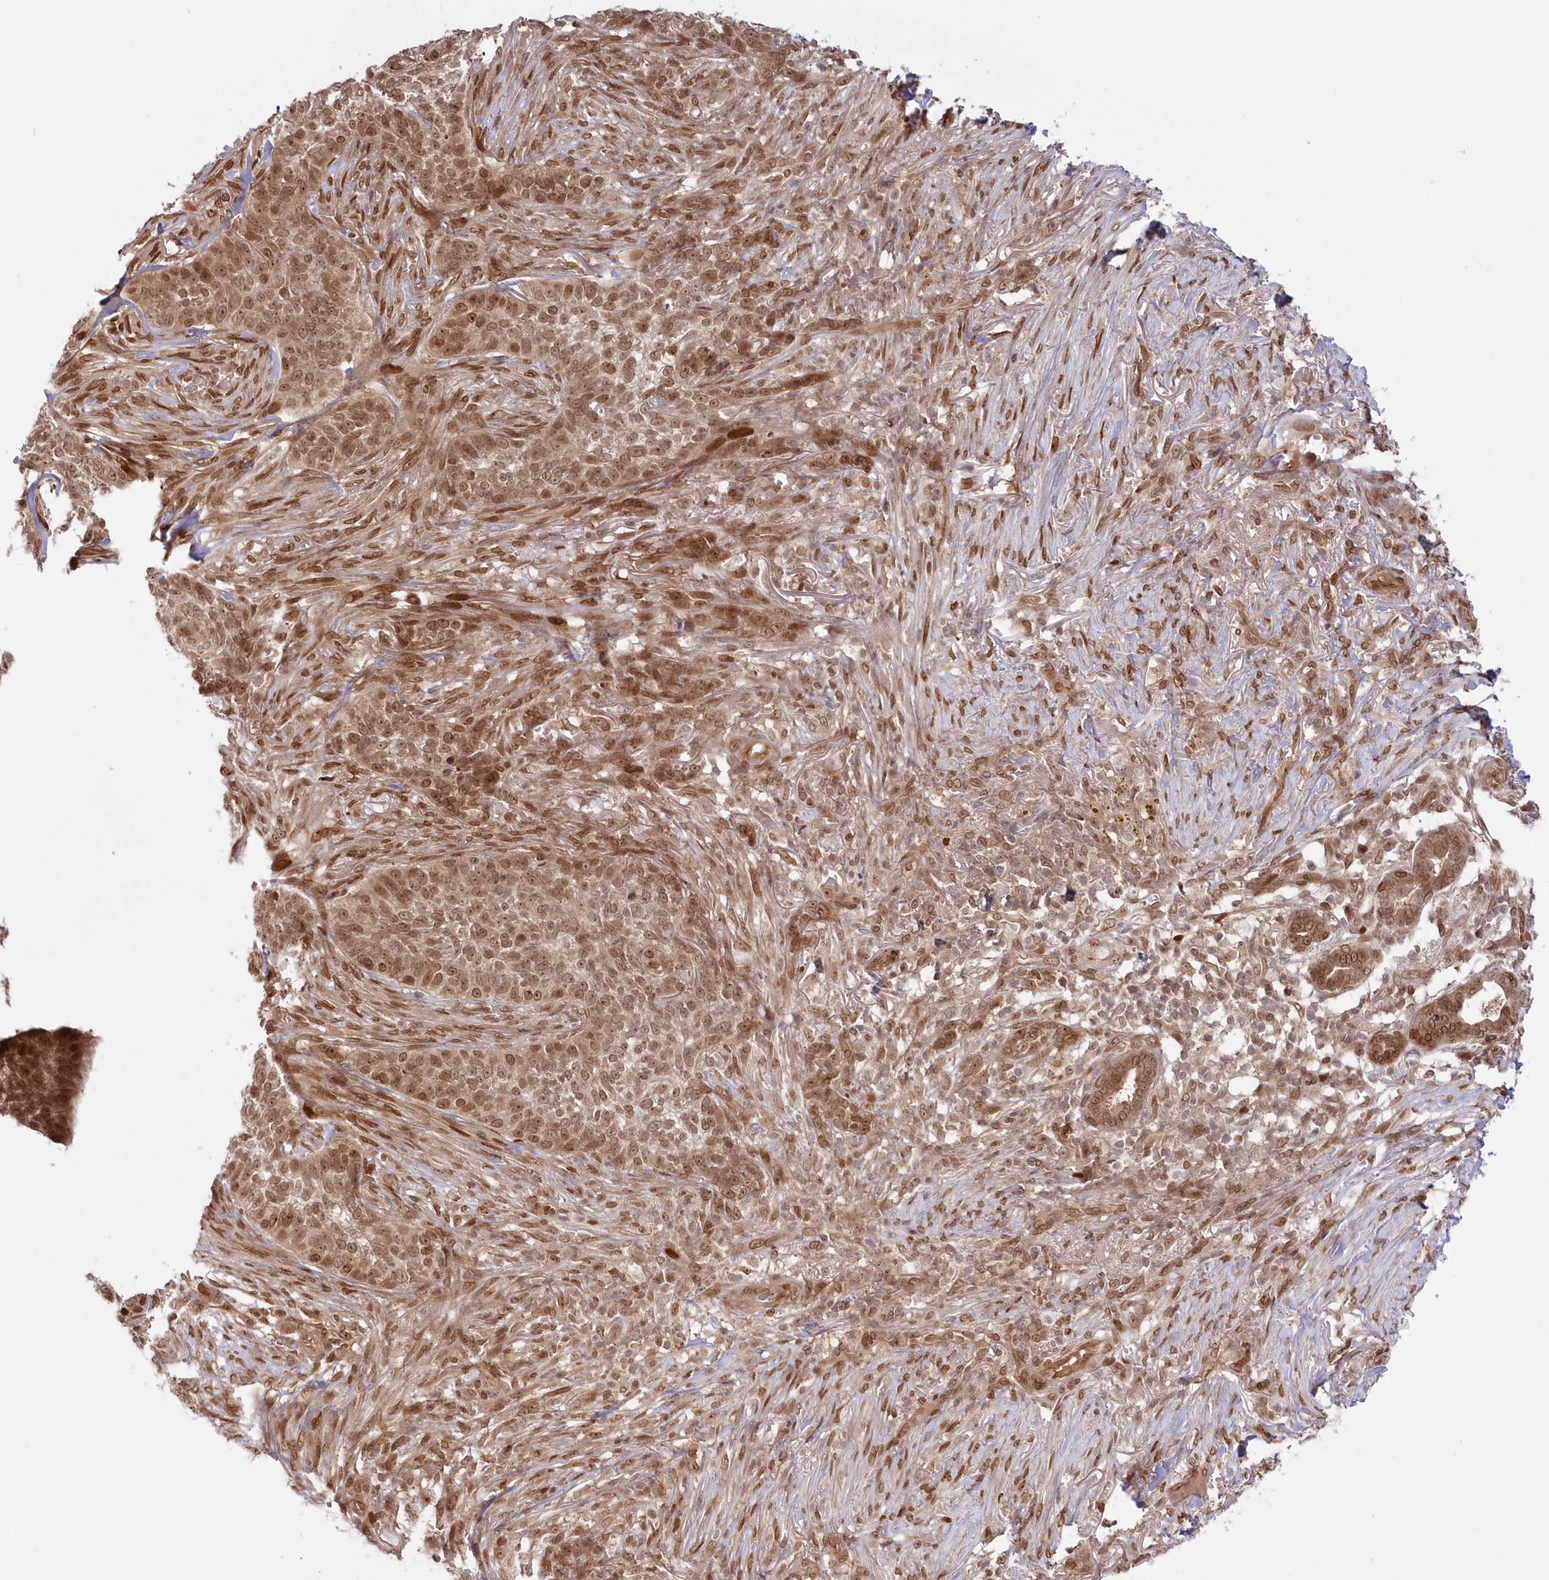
{"staining": {"intensity": "moderate", "quantity": ">75%", "location": "cytoplasmic/membranous,nuclear"}, "tissue": "skin cancer", "cell_type": "Tumor cells", "image_type": "cancer", "snomed": [{"axis": "morphology", "description": "Basal cell carcinoma"}, {"axis": "topography", "description": "Skin"}], "caption": "Moderate cytoplasmic/membranous and nuclear positivity for a protein is appreciated in about >75% of tumor cells of skin basal cell carcinoma using immunohistochemistry.", "gene": "TOGARAM2", "patient": {"sex": "male", "age": 85}}